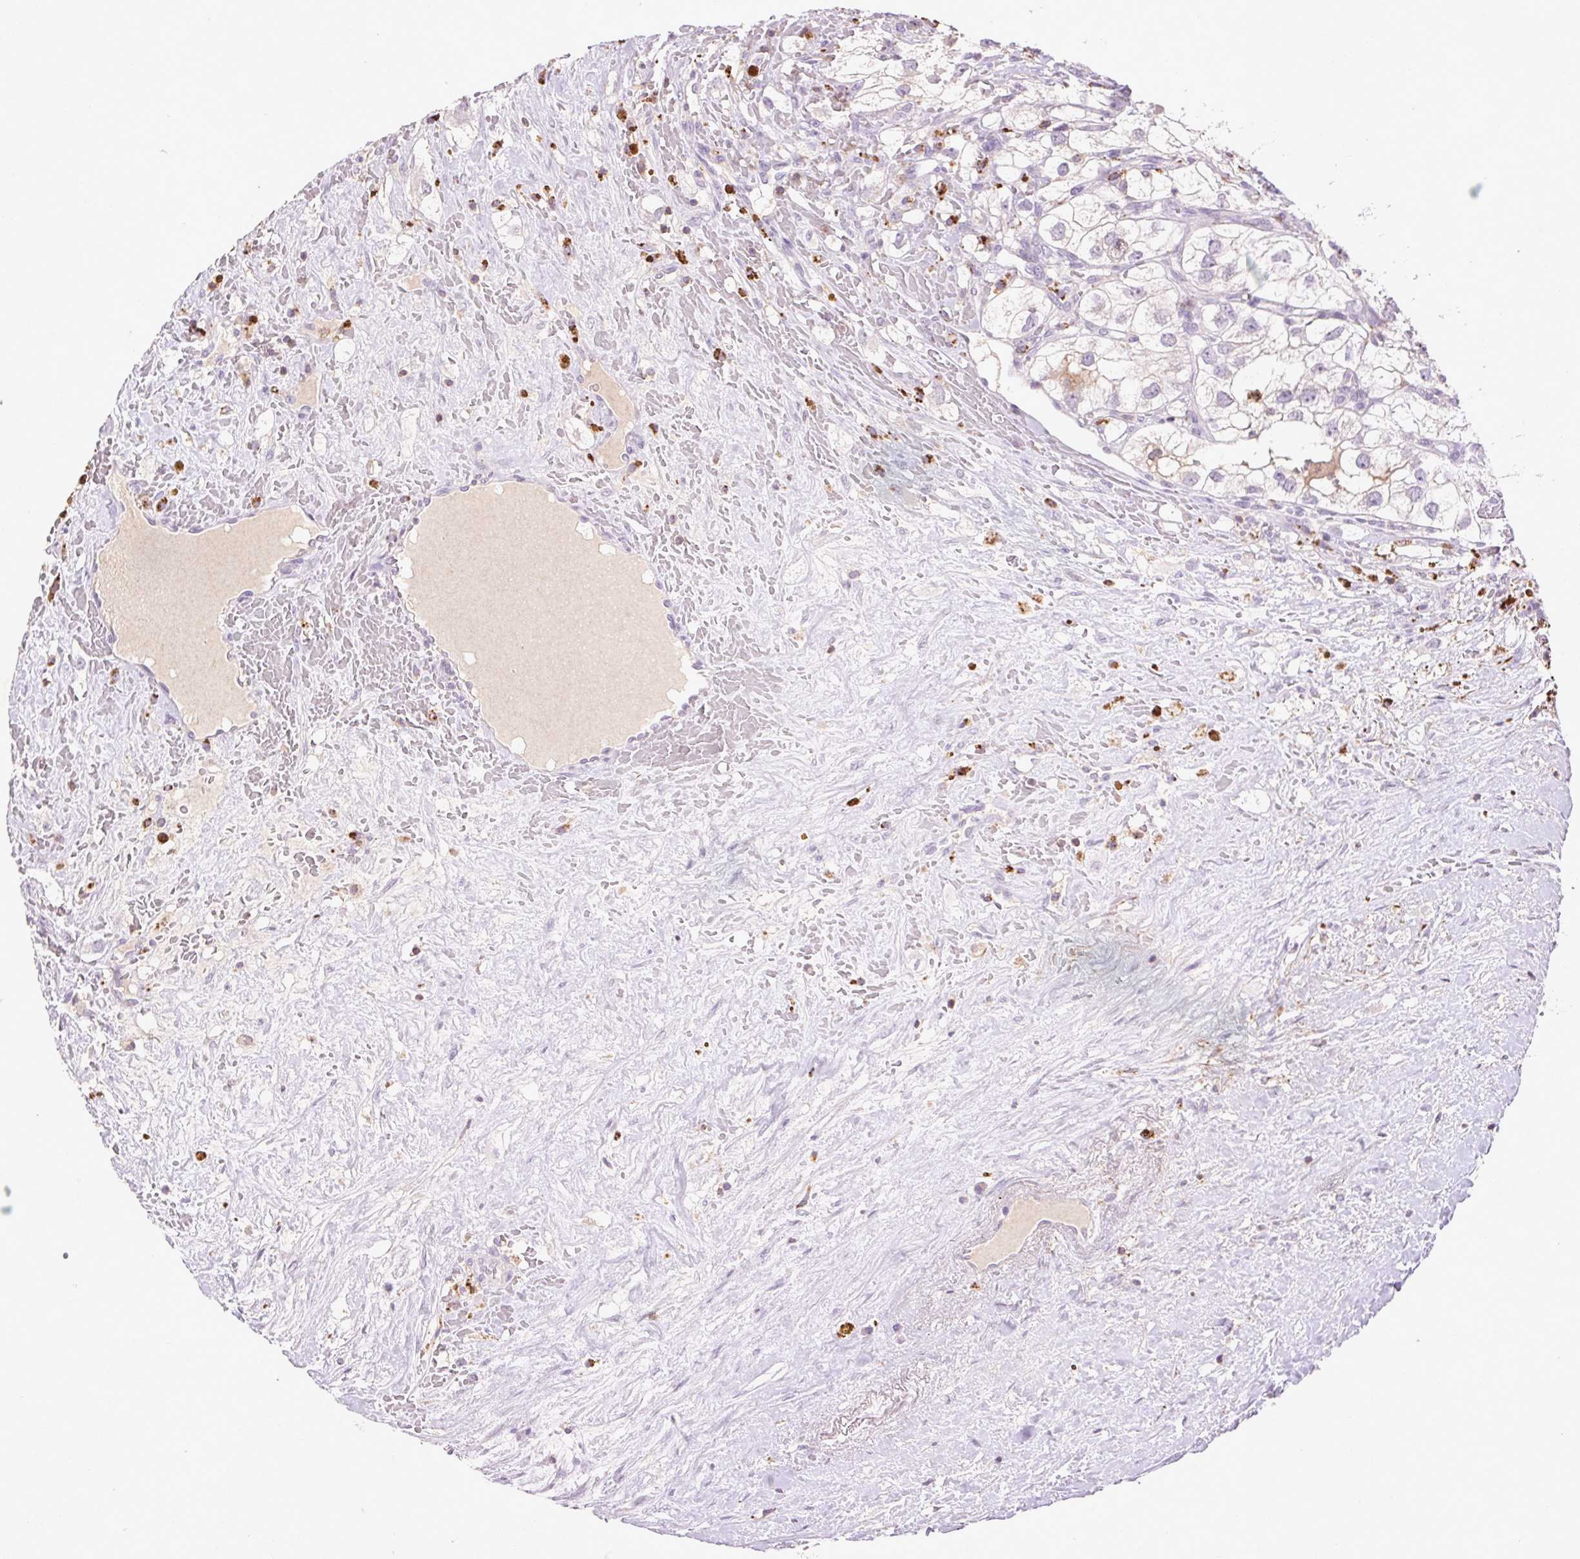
{"staining": {"intensity": "negative", "quantity": "none", "location": "none"}, "tissue": "renal cancer", "cell_type": "Tumor cells", "image_type": "cancer", "snomed": [{"axis": "morphology", "description": "Adenocarcinoma, NOS"}, {"axis": "topography", "description": "Kidney"}], "caption": "There is no significant expression in tumor cells of renal adenocarcinoma.", "gene": "FNDC7", "patient": {"sex": "male", "age": 59}}